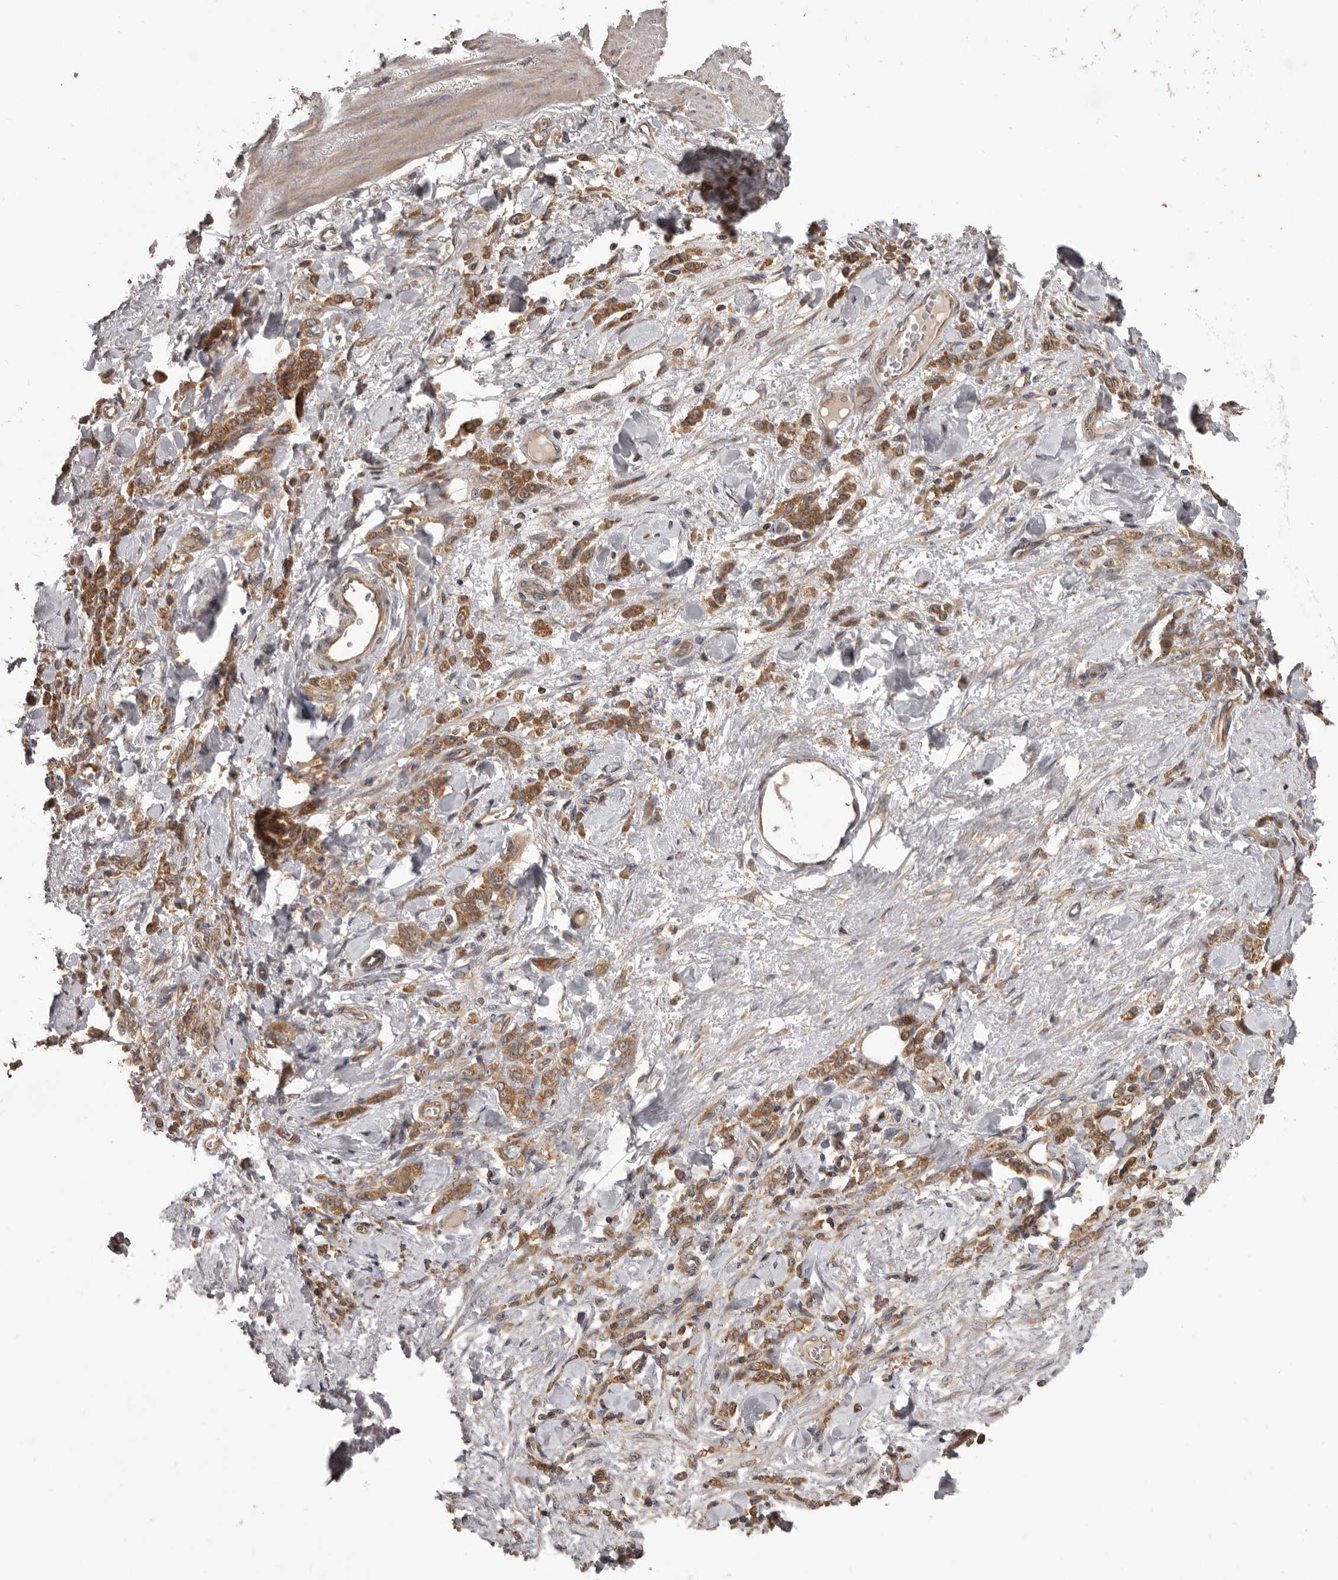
{"staining": {"intensity": "moderate", "quantity": ">75%", "location": "cytoplasmic/membranous"}, "tissue": "stomach cancer", "cell_type": "Tumor cells", "image_type": "cancer", "snomed": [{"axis": "morphology", "description": "Normal tissue, NOS"}, {"axis": "morphology", "description": "Adenocarcinoma, NOS"}, {"axis": "topography", "description": "Stomach"}], "caption": "A brown stain labels moderate cytoplasmic/membranous staining of a protein in human stomach cancer tumor cells.", "gene": "HBS1L", "patient": {"sex": "male", "age": 82}}